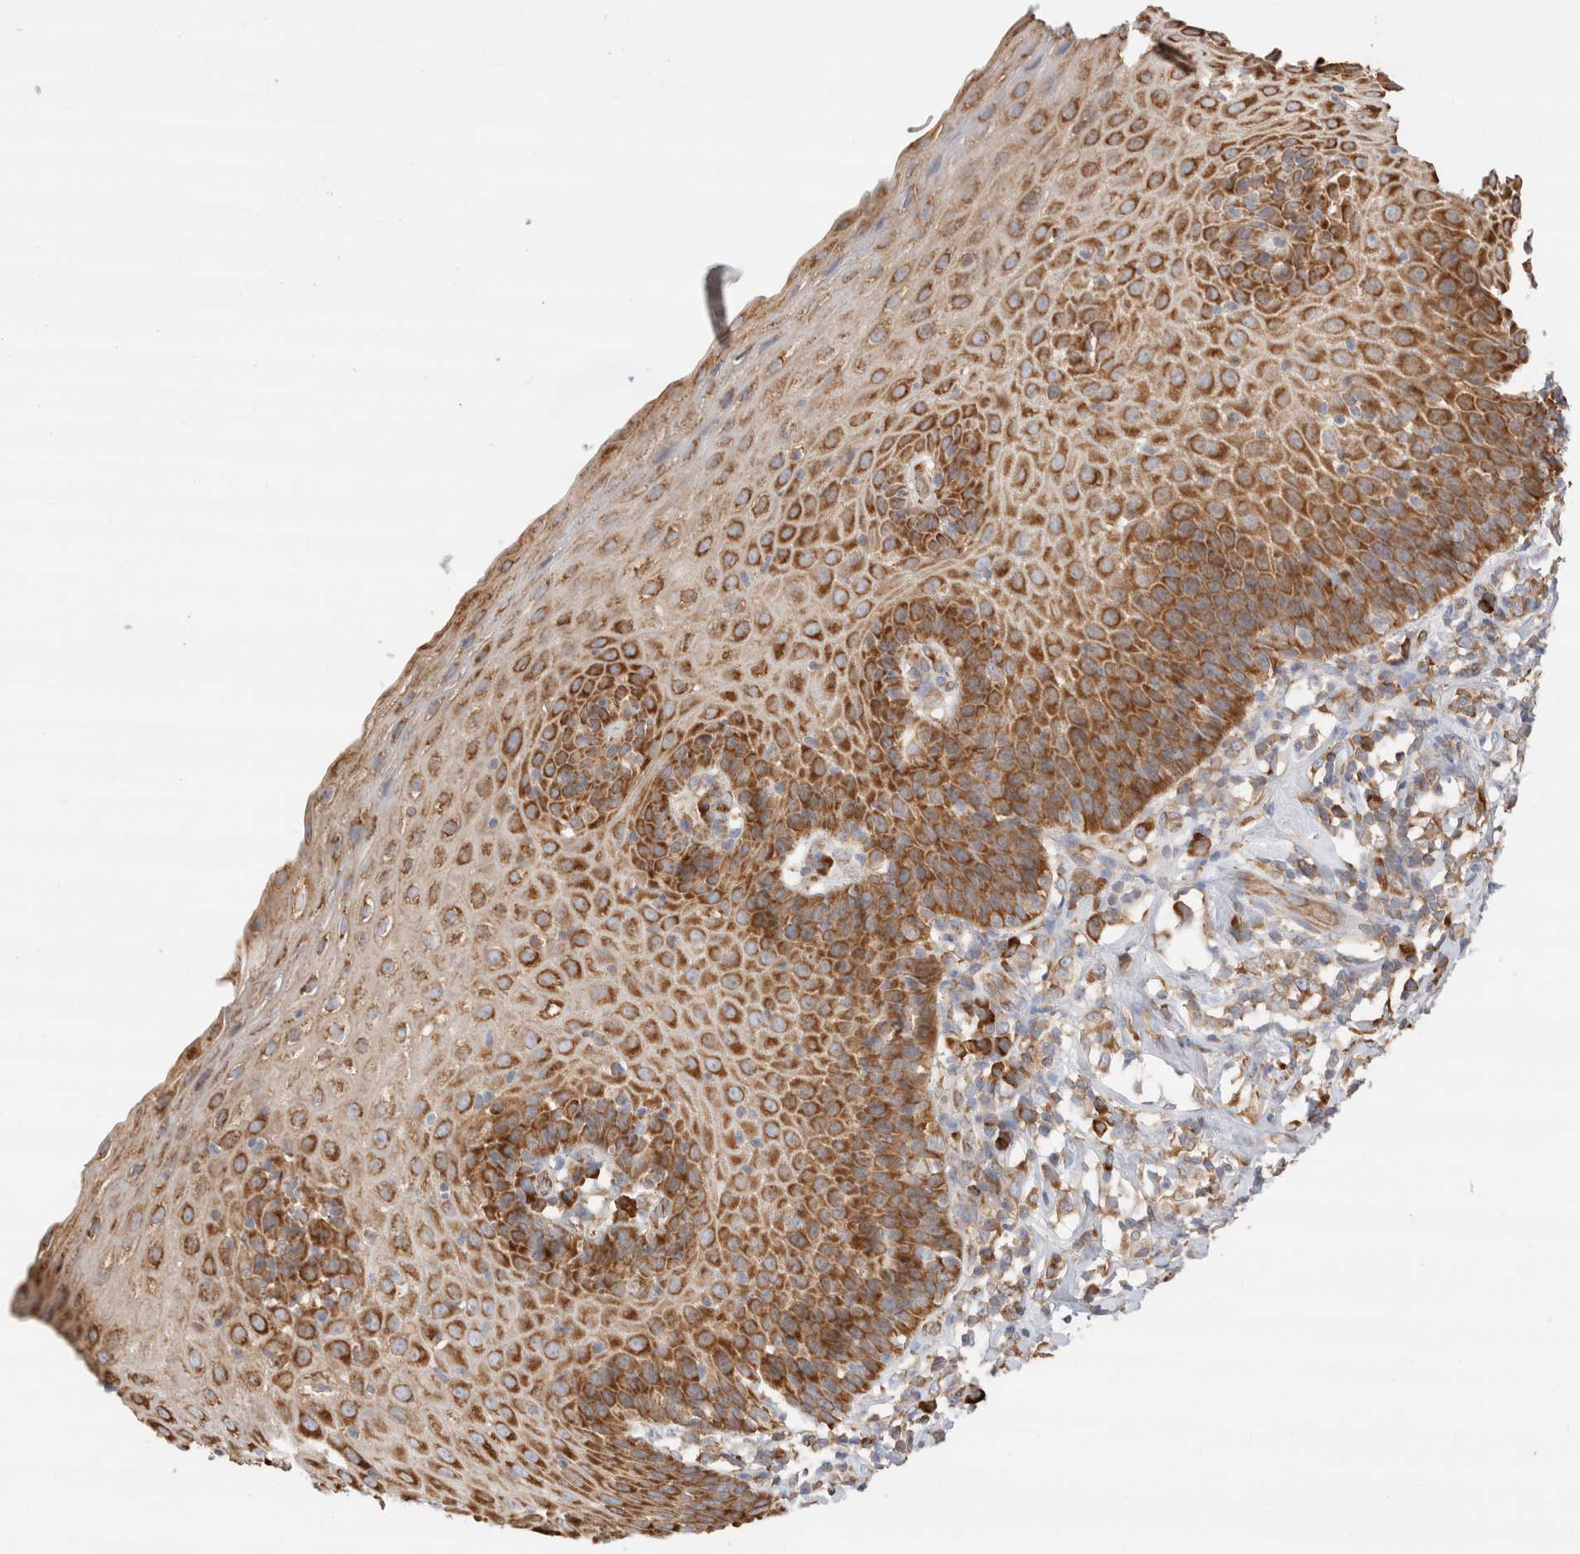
{"staining": {"intensity": "strong", "quantity": ">75%", "location": "cytoplasmic/membranous"}, "tissue": "esophagus", "cell_type": "Squamous epithelial cells", "image_type": "normal", "snomed": [{"axis": "morphology", "description": "Normal tissue, NOS"}, {"axis": "topography", "description": "Esophagus"}], "caption": "A micrograph showing strong cytoplasmic/membranous staining in approximately >75% of squamous epithelial cells in normal esophagus, as visualized by brown immunohistochemical staining.", "gene": "ZC2HC1A", "patient": {"sex": "female", "age": 61}}